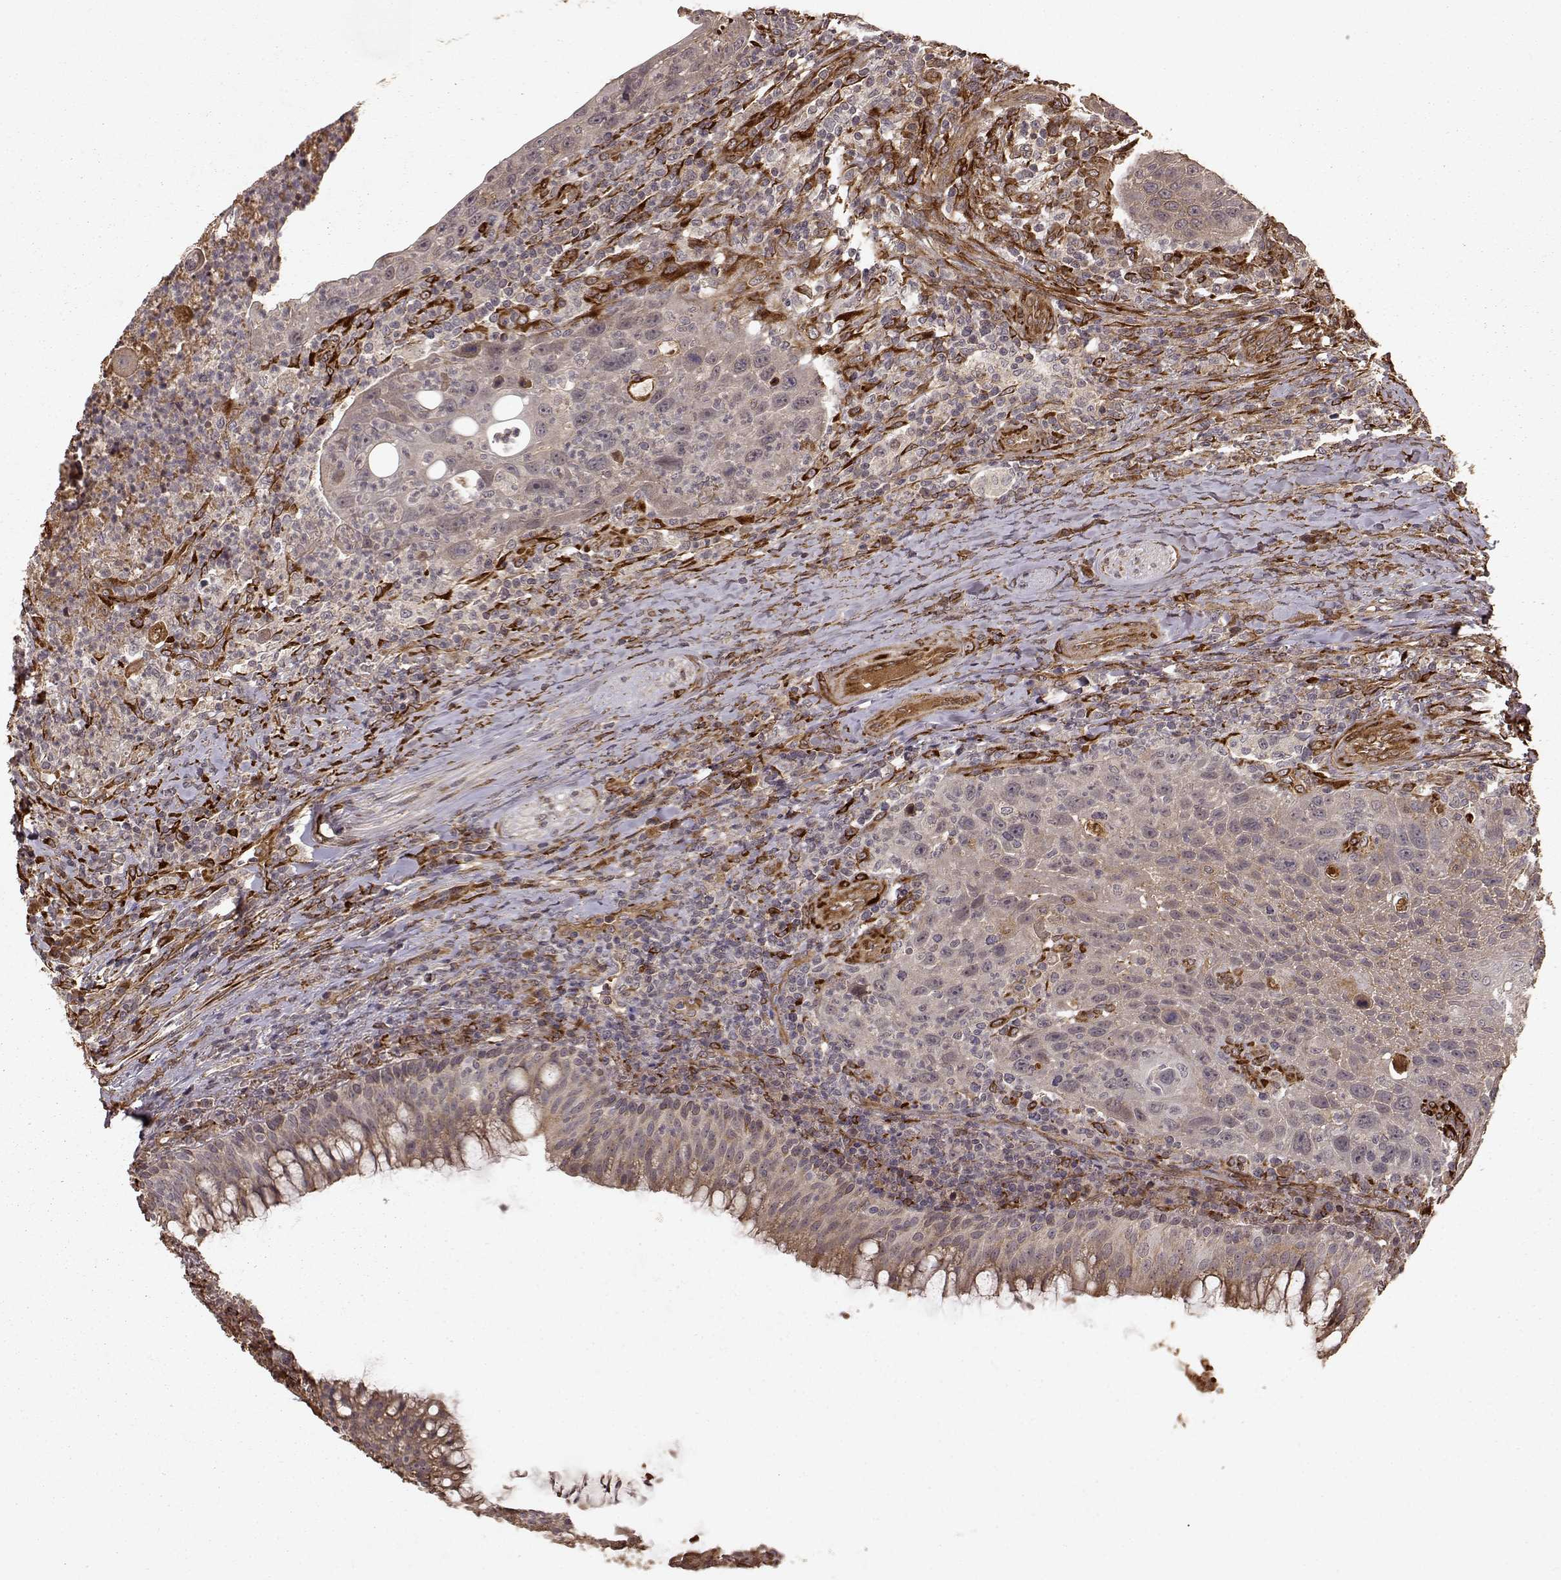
{"staining": {"intensity": "weak", "quantity": "<25%", "location": "cytoplasmic/membranous"}, "tissue": "head and neck cancer", "cell_type": "Tumor cells", "image_type": "cancer", "snomed": [{"axis": "morphology", "description": "Squamous cell carcinoma, NOS"}, {"axis": "topography", "description": "Head-Neck"}], "caption": "There is no significant expression in tumor cells of head and neck cancer (squamous cell carcinoma).", "gene": "FSTL1", "patient": {"sex": "male", "age": 69}}